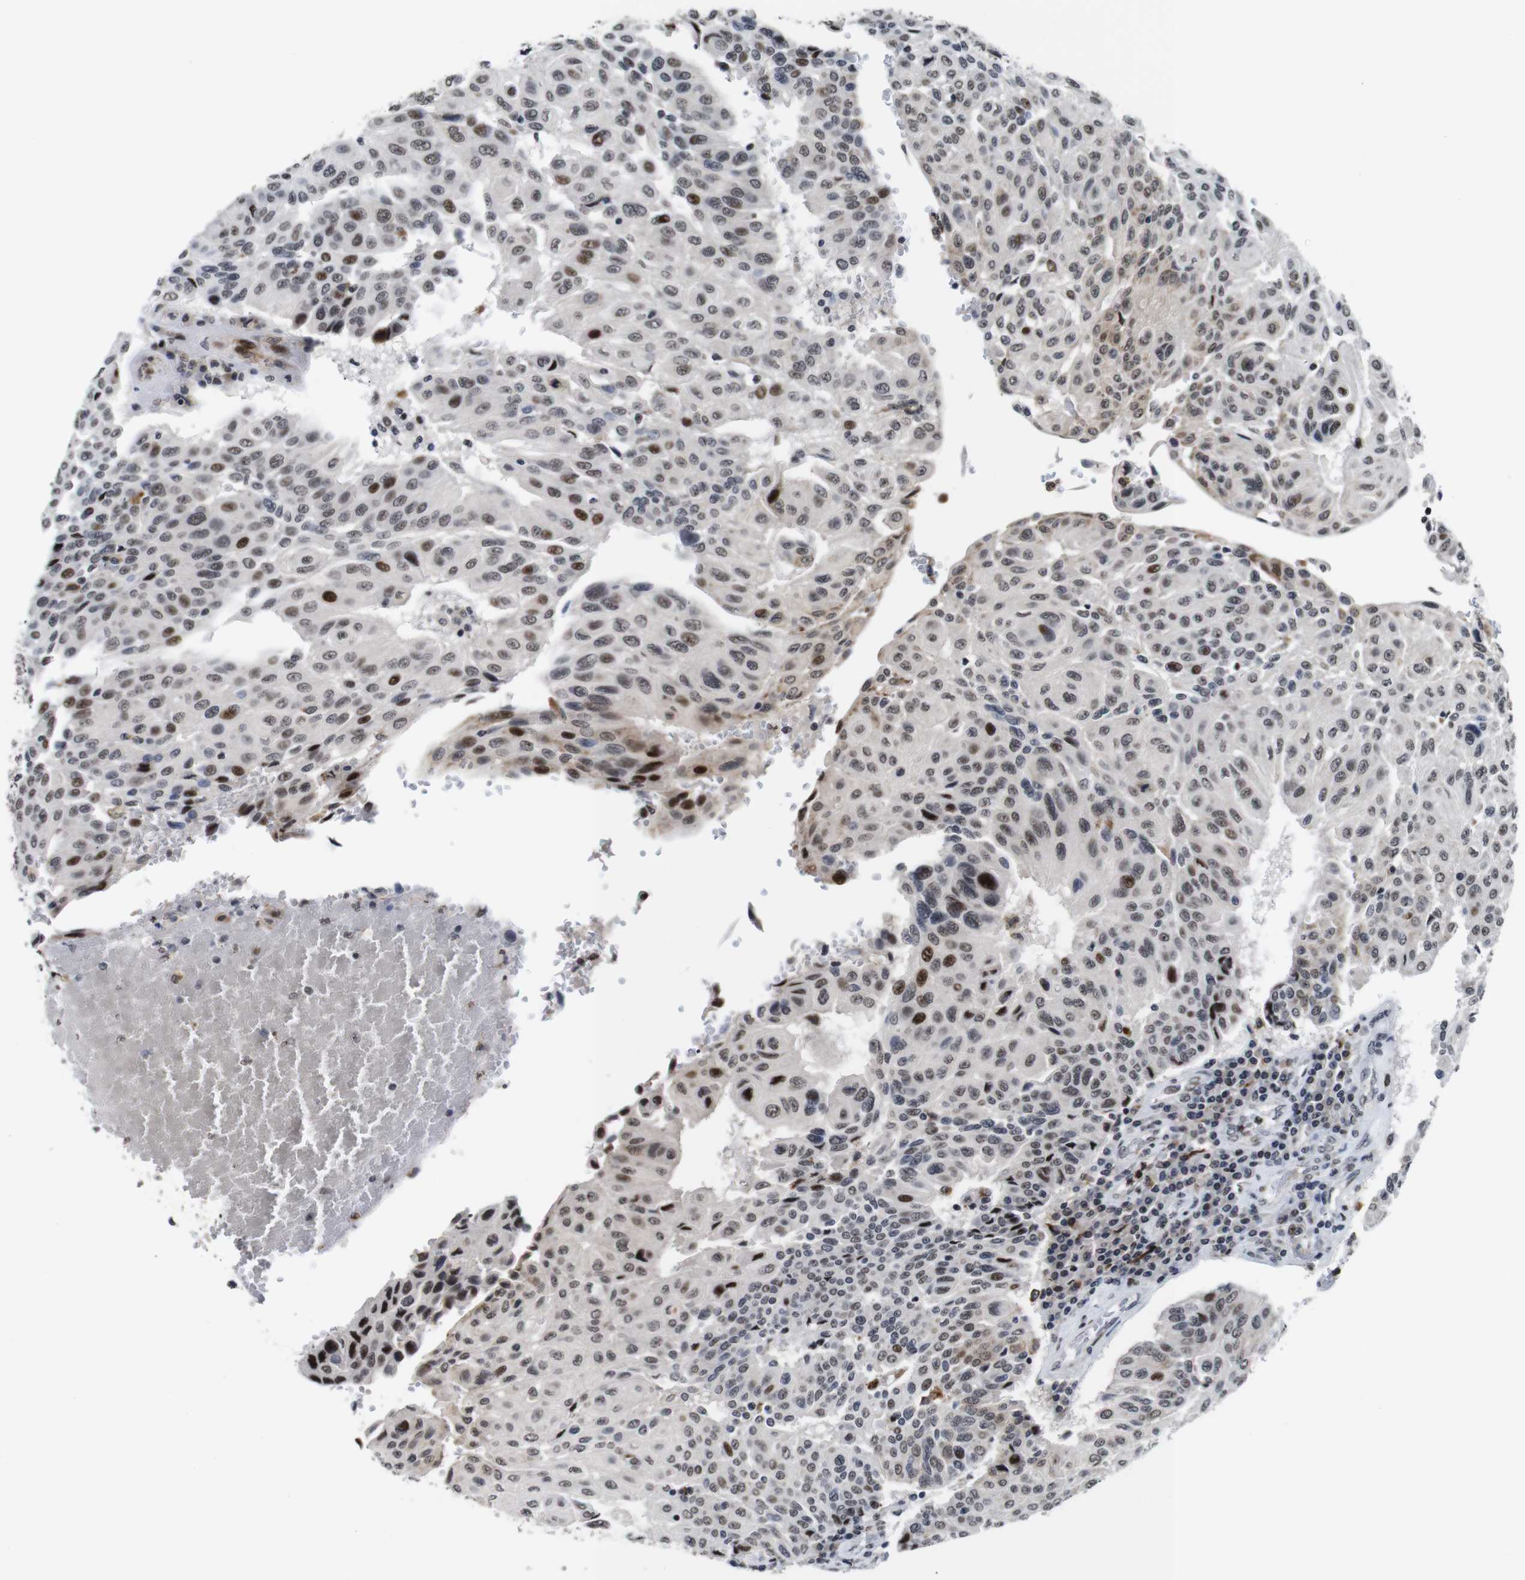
{"staining": {"intensity": "strong", "quantity": "<25%", "location": "nuclear"}, "tissue": "urothelial cancer", "cell_type": "Tumor cells", "image_type": "cancer", "snomed": [{"axis": "morphology", "description": "Urothelial carcinoma, High grade"}, {"axis": "topography", "description": "Urinary bladder"}], "caption": "A micrograph of urothelial cancer stained for a protein reveals strong nuclear brown staining in tumor cells.", "gene": "EIF4G1", "patient": {"sex": "male", "age": 66}}